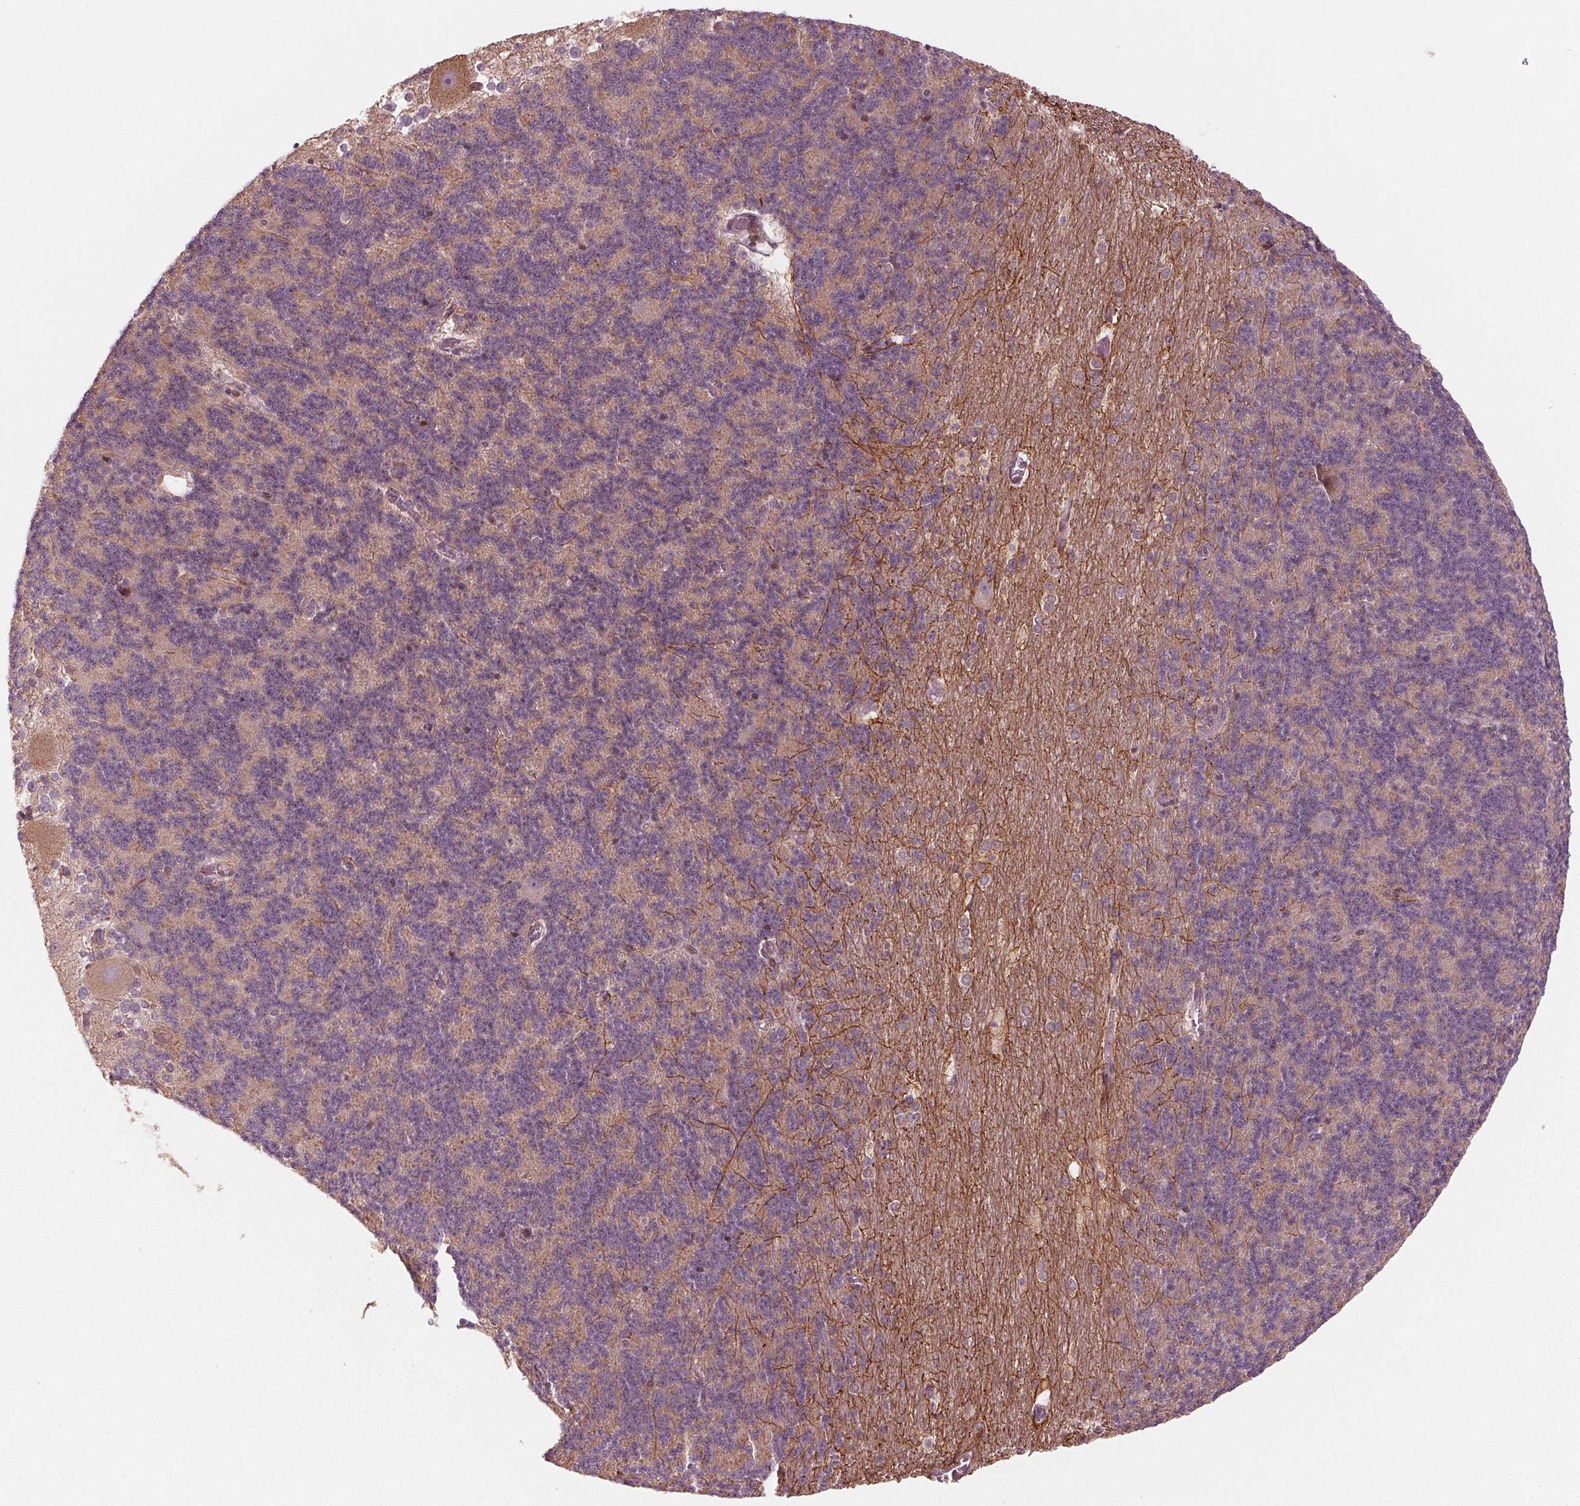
{"staining": {"intensity": "weak", "quantity": ">75%", "location": "cytoplasmic/membranous"}, "tissue": "cerebellum", "cell_type": "Cells in granular layer", "image_type": "normal", "snomed": [{"axis": "morphology", "description": "Normal tissue, NOS"}, {"axis": "topography", "description": "Cerebellum"}], "caption": "Weak cytoplasmic/membranous expression is present in about >75% of cells in granular layer in benign cerebellum. (Brightfield microscopy of DAB IHC at high magnification).", "gene": "CMIP", "patient": {"sex": "female", "age": 19}}